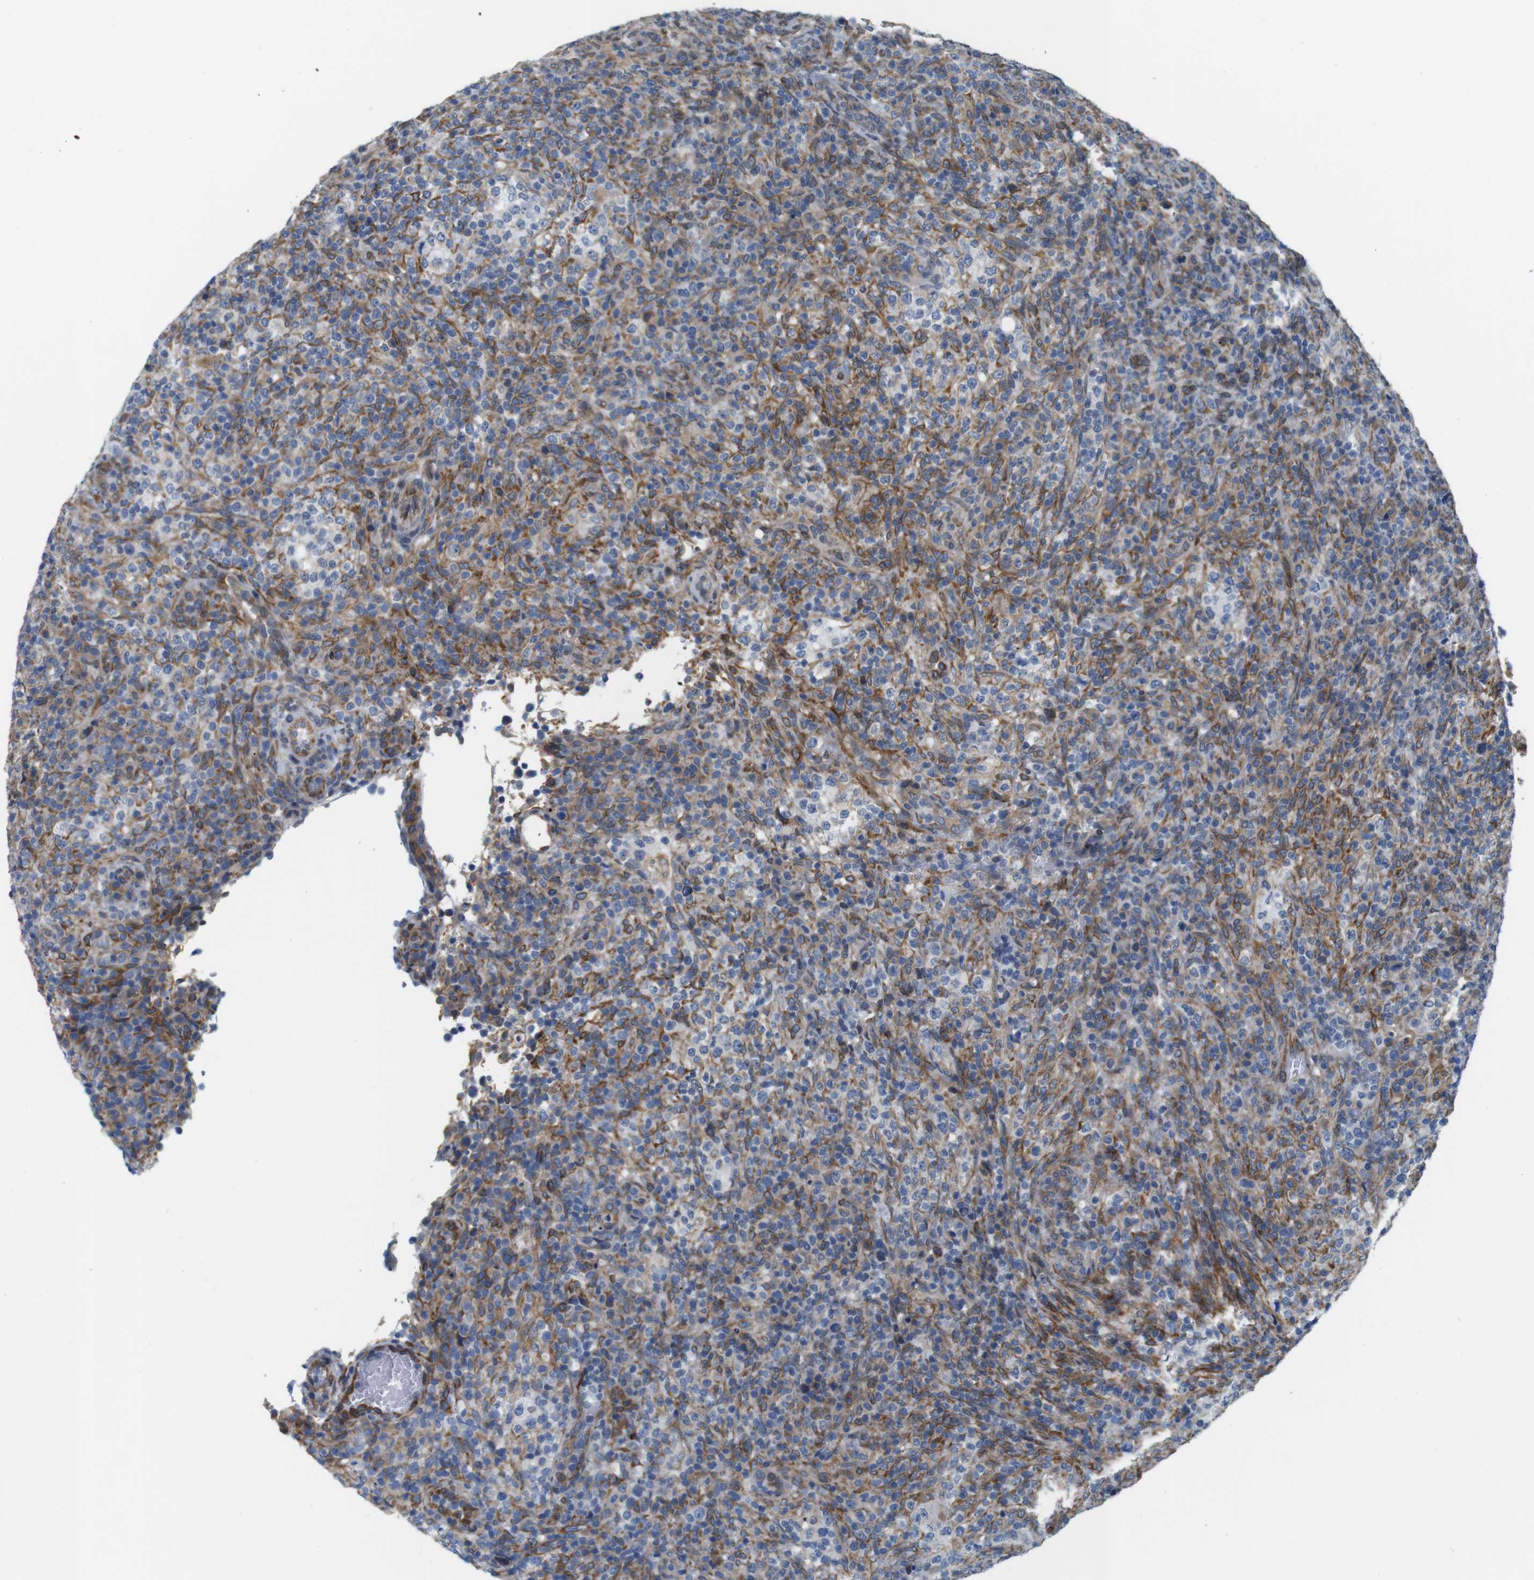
{"staining": {"intensity": "moderate", "quantity": "25%-75%", "location": "cytoplasmic/membranous"}, "tissue": "lymphoma", "cell_type": "Tumor cells", "image_type": "cancer", "snomed": [{"axis": "morphology", "description": "Malignant lymphoma, non-Hodgkin's type, High grade"}, {"axis": "topography", "description": "Lymph node"}], "caption": "Lymphoma stained with a protein marker reveals moderate staining in tumor cells.", "gene": "HACD3", "patient": {"sex": "female", "age": 76}}